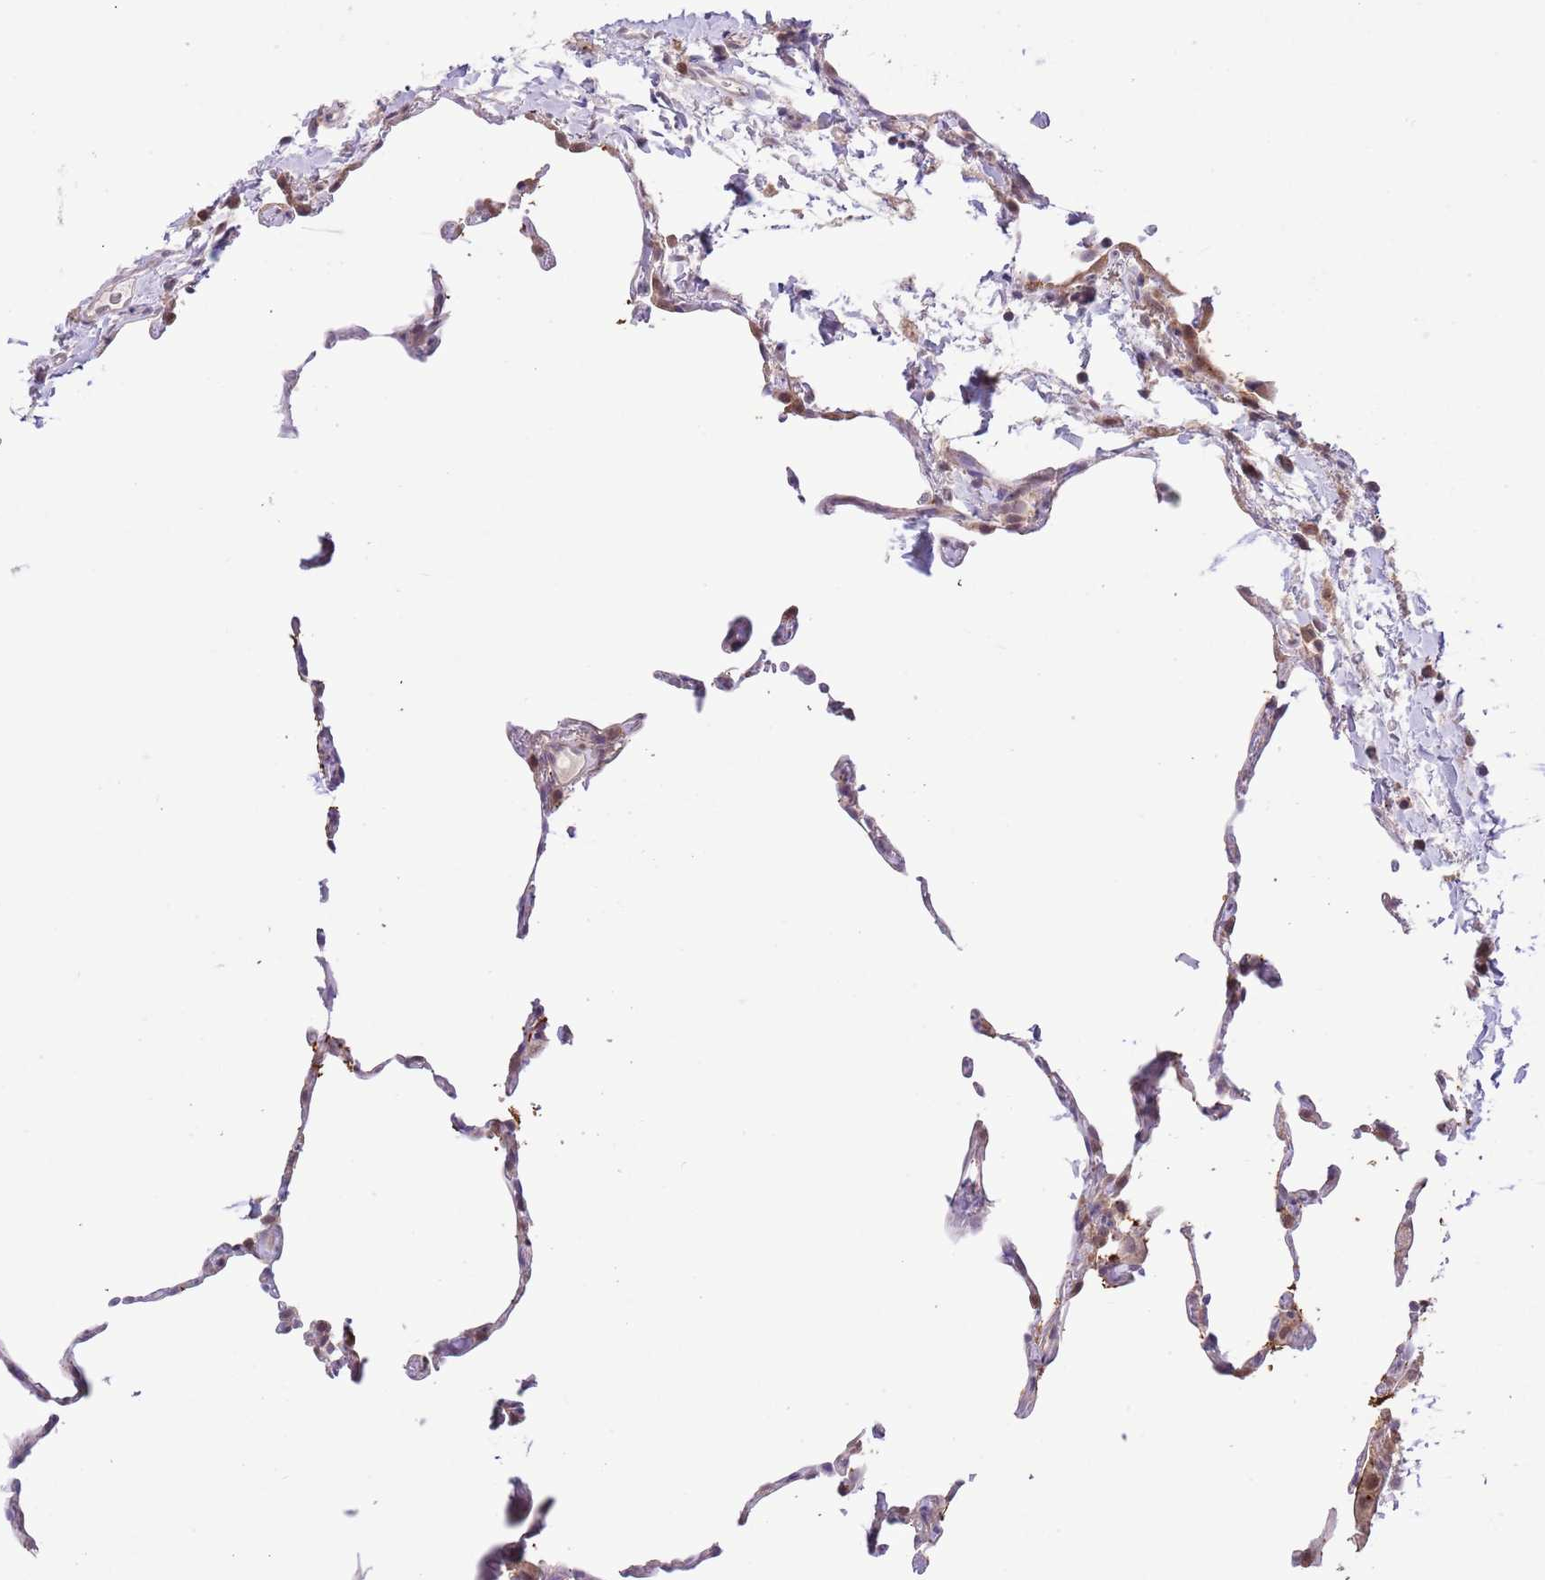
{"staining": {"intensity": "weak", "quantity": "<25%", "location": "cytoplasmic/membranous"}, "tissue": "lung", "cell_type": "Alveolar cells", "image_type": "normal", "snomed": [{"axis": "morphology", "description": "Normal tissue, NOS"}, {"axis": "topography", "description": "Lung"}], "caption": "Immunohistochemistry of benign human lung demonstrates no positivity in alveolar cells.", "gene": "GALK2", "patient": {"sex": "female", "age": 57}}